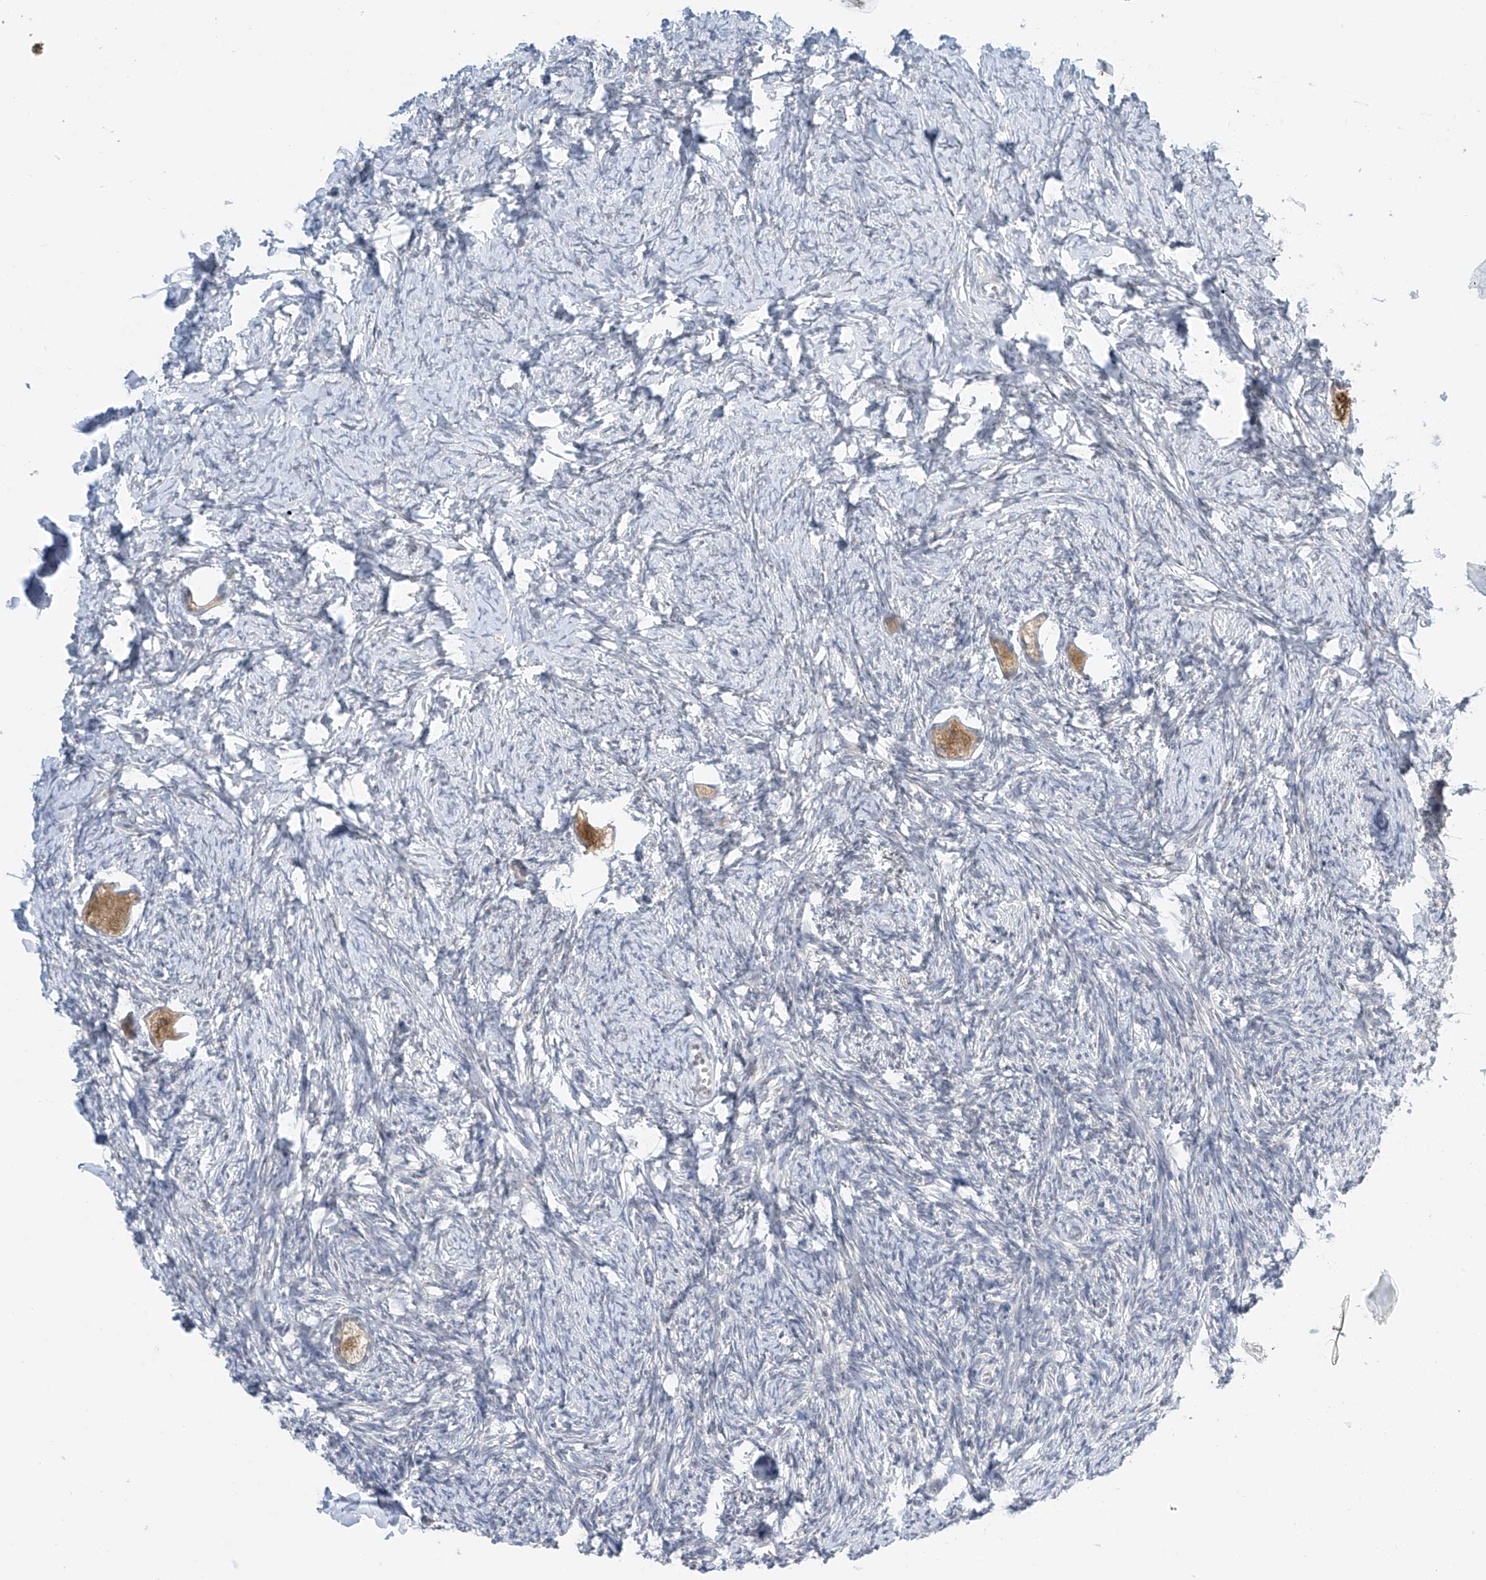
{"staining": {"intensity": "moderate", "quantity": ">75%", "location": "cytoplasmic/membranous"}, "tissue": "ovary", "cell_type": "Follicle cells", "image_type": "normal", "snomed": [{"axis": "morphology", "description": "Normal tissue, NOS"}, {"axis": "topography", "description": "Ovary"}], "caption": "Ovary stained with immunohistochemistry displays moderate cytoplasmic/membranous staining in approximately >75% of follicle cells.", "gene": "APLF", "patient": {"sex": "female", "age": 27}}